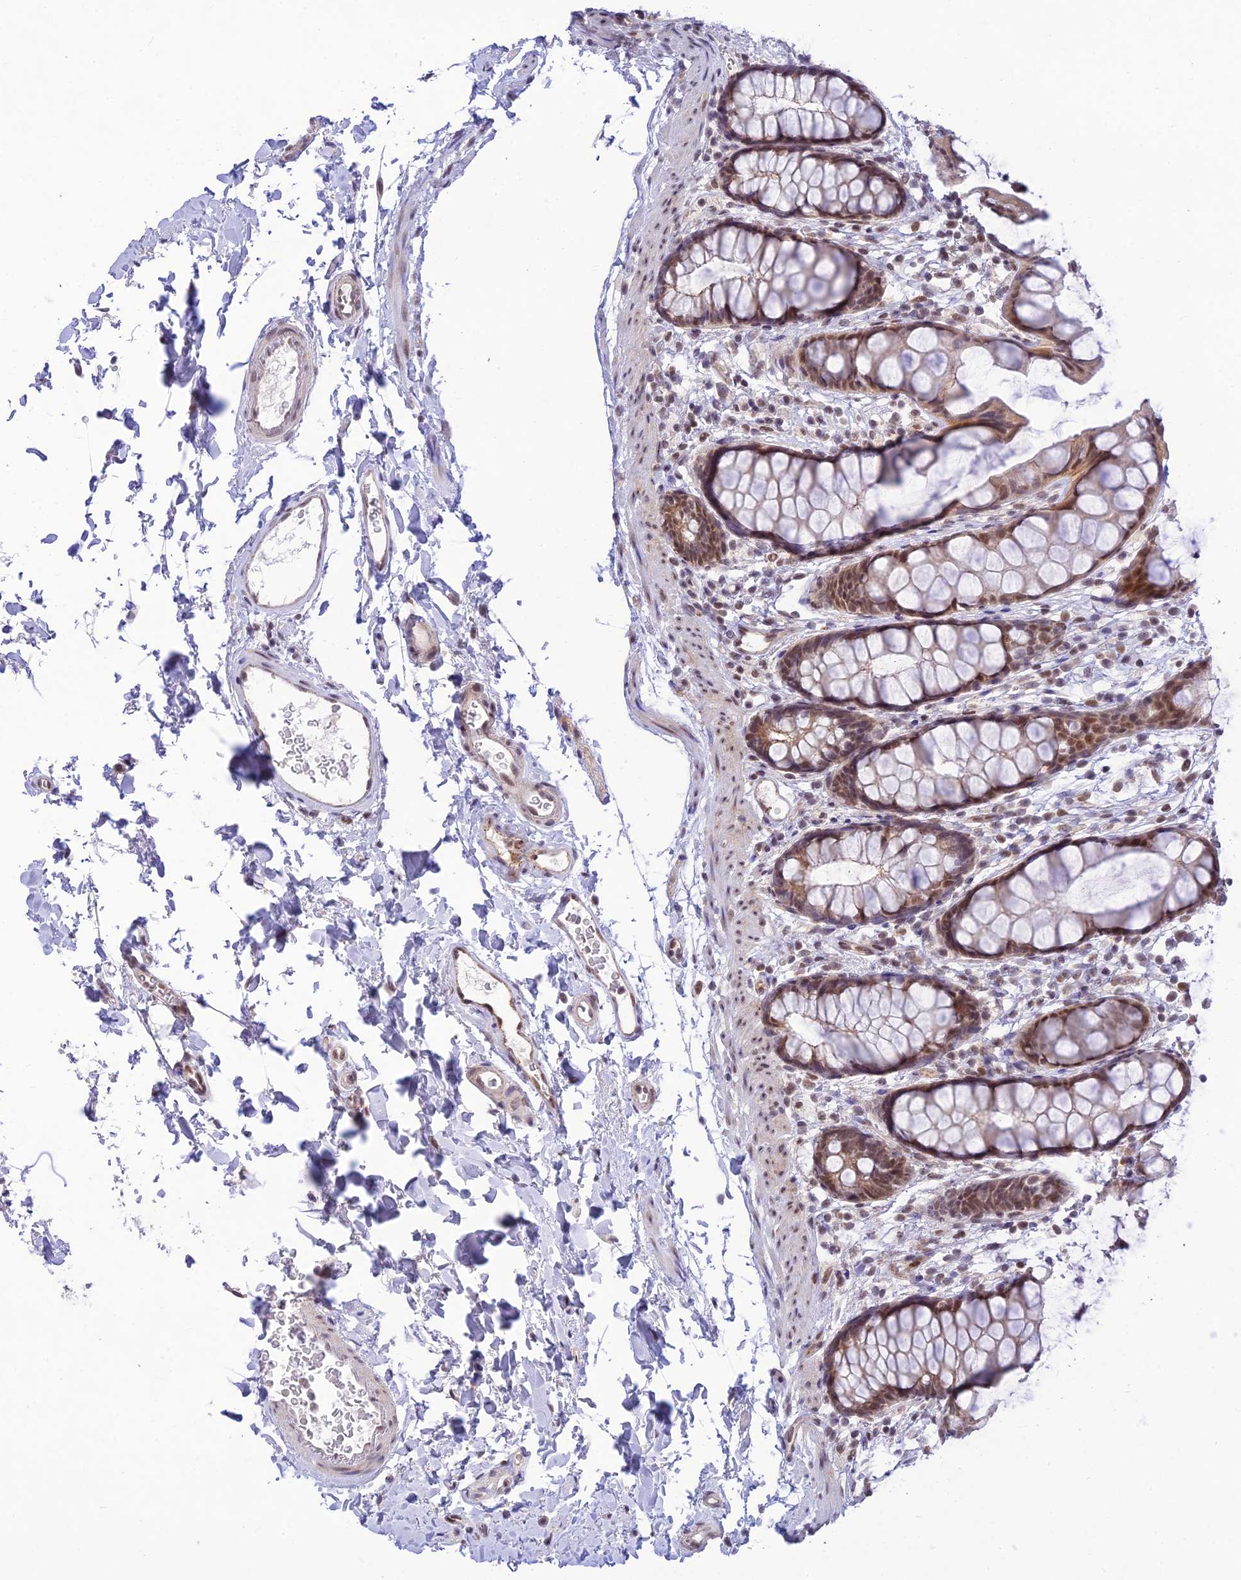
{"staining": {"intensity": "moderate", "quantity": ">75%", "location": "cytoplasmic/membranous,nuclear"}, "tissue": "rectum", "cell_type": "Glandular cells", "image_type": "normal", "snomed": [{"axis": "morphology", "description": "Normal tissue, NOS"}, {"axis": "topography", "description": "Rectum"}], "caption": "Protein staining by immunohistochemistry displays moderate cytoplasmic/membranous,nuclear positivity in about >75% of glandular cells in unremarkable rectum.", "gene": "MICOS13", "patient": {"sex": "female", "age": 65}}